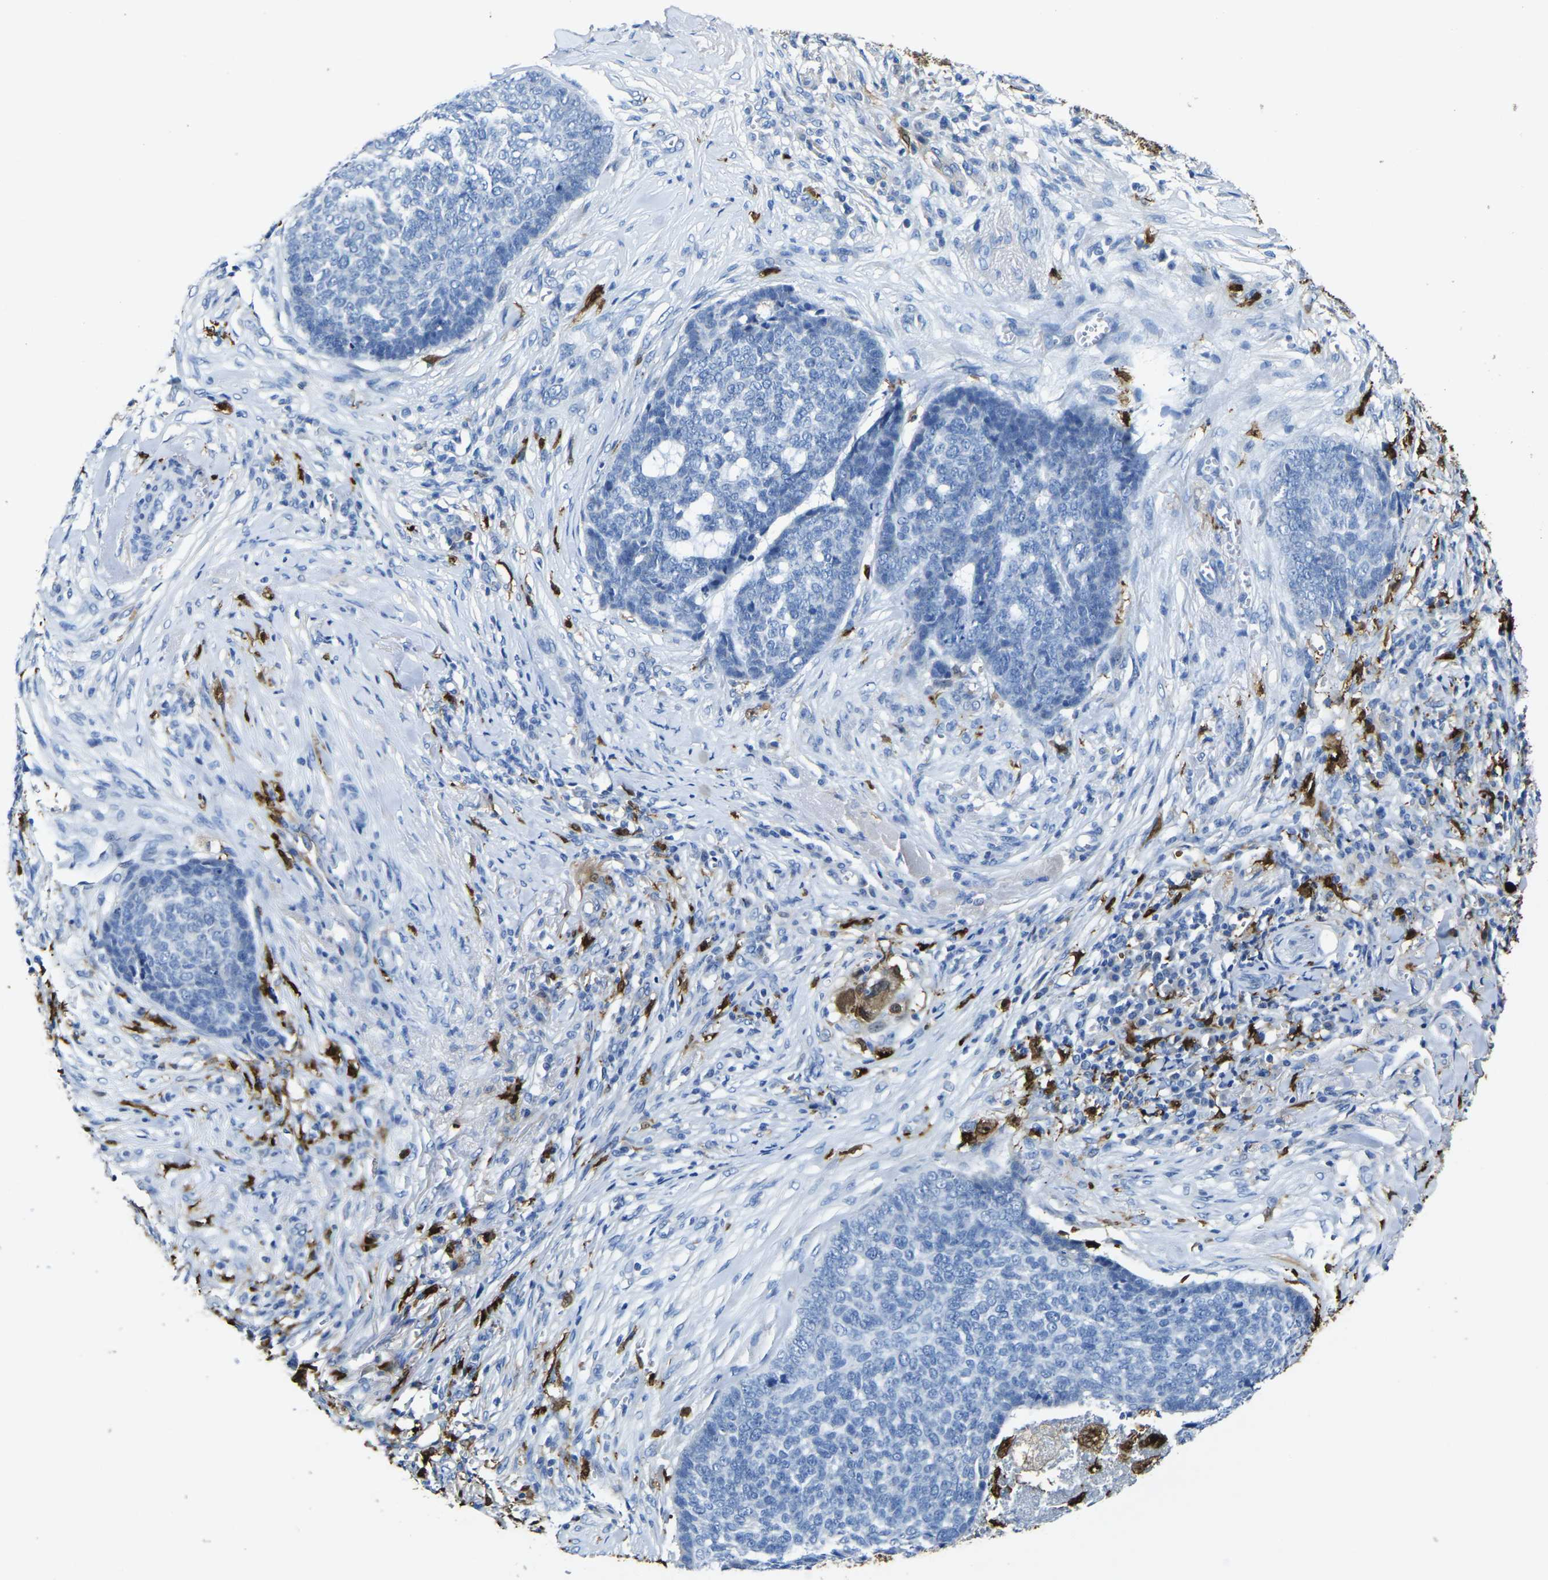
{"staining": {"intensity": "negative", "quantity": "none", "location": "none"}, "tissue": "skin cancer", "cell_type": "Tumor cells", "image_type": "cancer", "snomed": [{"axis": "morphology", "description": "Basal cell carcinoma"}, {"axis": "topography", "description": "Skin"}], "caption": "There is no significant expression in tumor cells of skin cancer (basal cell carcinoma).", "gene": "S100A9", "patient": {"sex": "male", "age": 84}}